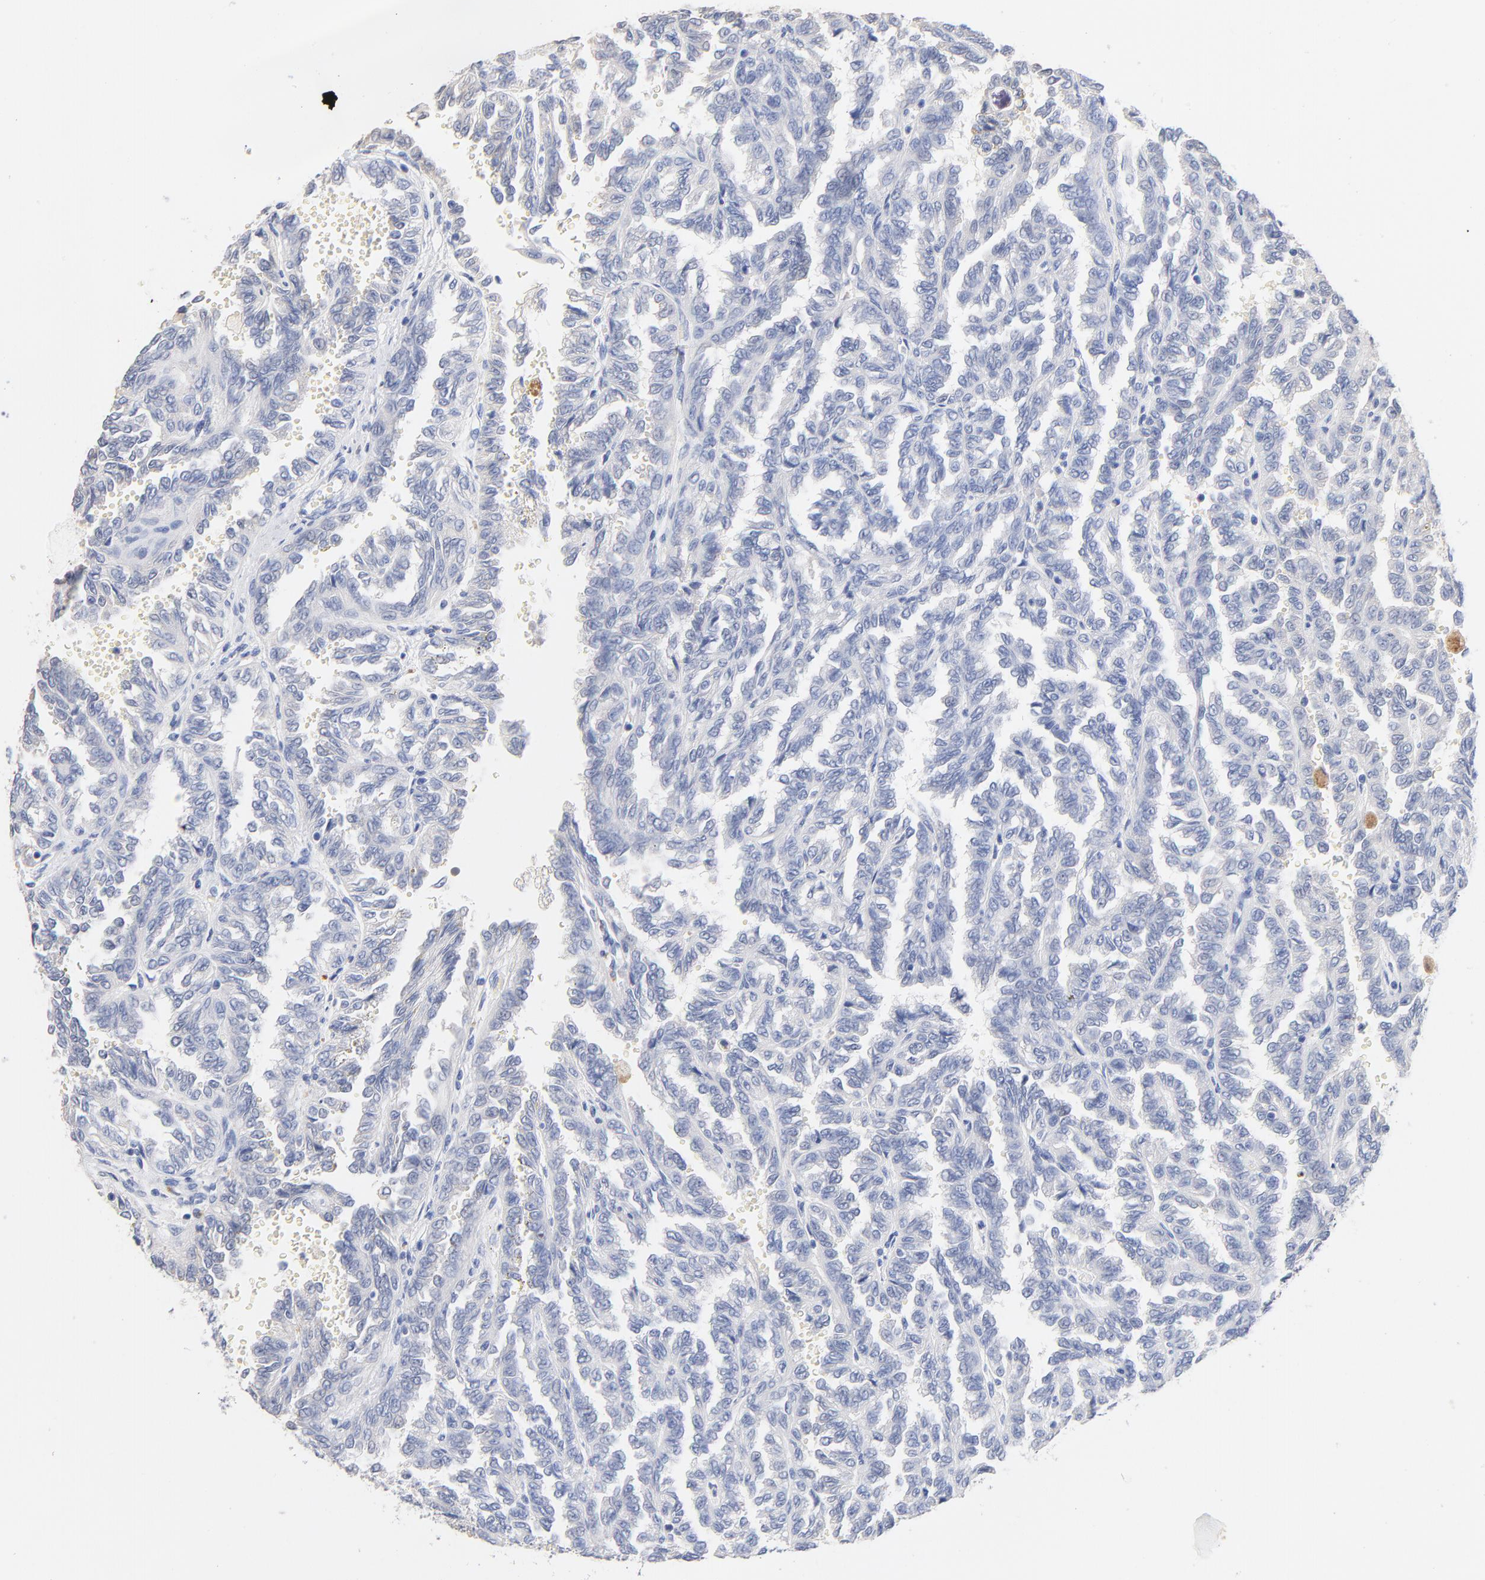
{"staining": {"intensity": "negative", "quantity": "none", "location": "none"}, "tissue": "renal cancer", "cell_type": "Tumor cells", "image_type": "cancer", "snomed": [{"axis": "morphology", "description": "Inflammation, NOS"}, {"axis": "morphology", "description": "Adenocarcinoma, NOS"}, {"axis": "topography", "description": "Kidney"}], "caption": "IHC image of neoplastic tissue: renal adenocarcinoma stained with DAB (3,3'-diaminobenzidine) reveals no significant protein expression in tumor cells.", "gene": "CPS1", "patient": {"sex": "male", "age": 68}}